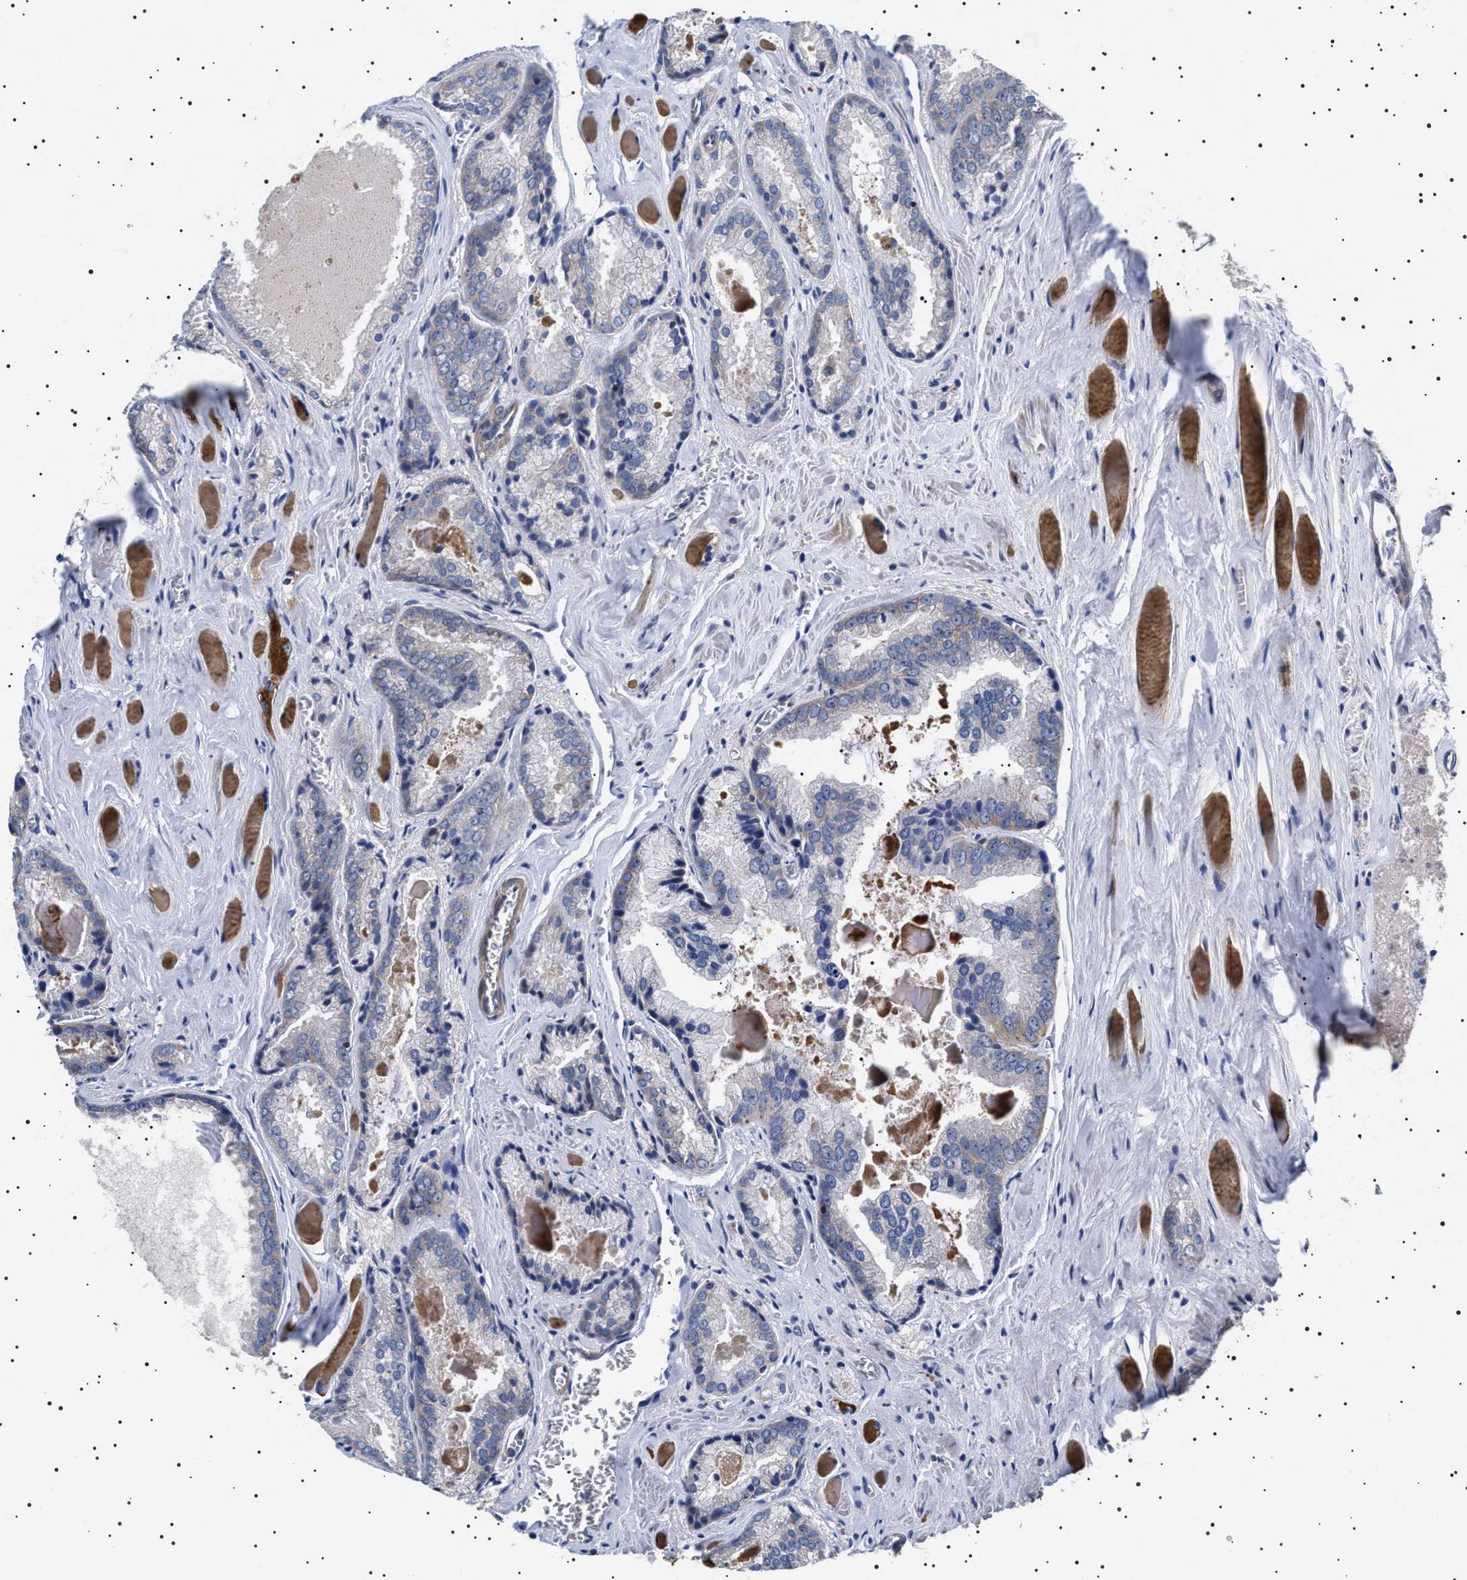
{"staining": {"intensity": "negative", "quantity": "none", "location": "none"}, "tissue": "prostate cancer", "cell_type": "Tumor cells", "image_type": "cancer", "snomed": [{"axis": "morphology", "description": "Adenocarcinoma, Low grade"}, {"axis": "topography", "description": "Prostate"}], "caption": "This histopathology image is of prostate low-grade adenocarcinoma stained with IHC to label a protein in brown with the nuclei are counter-stained blue. There is no positivity in tumor cells.", "gene": "SLC4A7", "patient": {"sex": "male", "age": 64}}